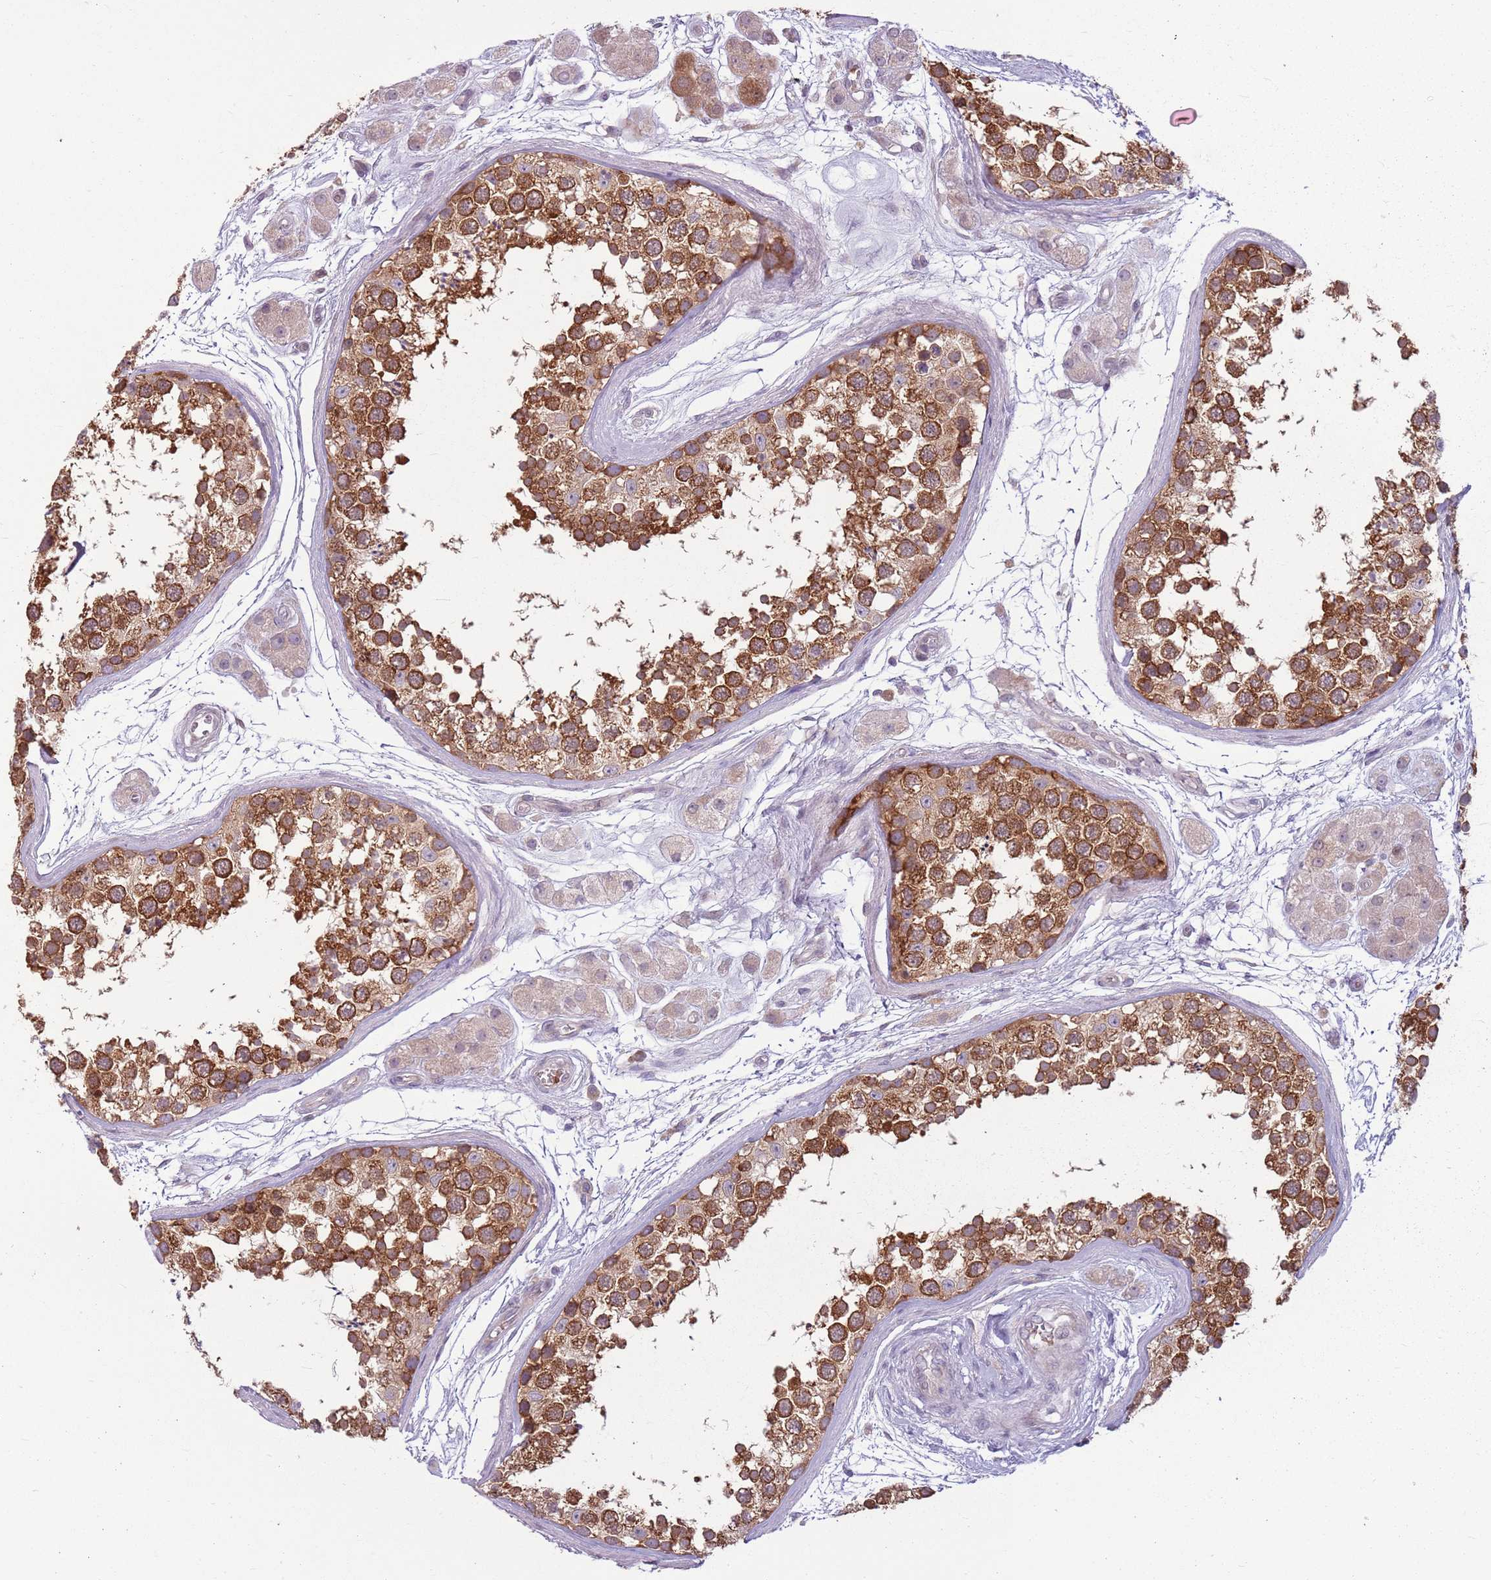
{"staining": {"intensity": "strong", "quantity": ">75%", "location": "cytoplasmic/membranous"}, "tissue": "testis", "cell_type": "Cells in seminiferous ducts", "image_type": "normal", "snomed": [{"axis": "morphology", "description": "Normal tissue, NOS"}, {"axis": "topography", "description": "Testis"}], "caption": "Cells in seminiferous ducts reveal strong cytoplasmic/membranous staining in about >75% of cells in benign testis.", "gene": "HSPA14", "patient": {"sex": "male", "age": 56}}